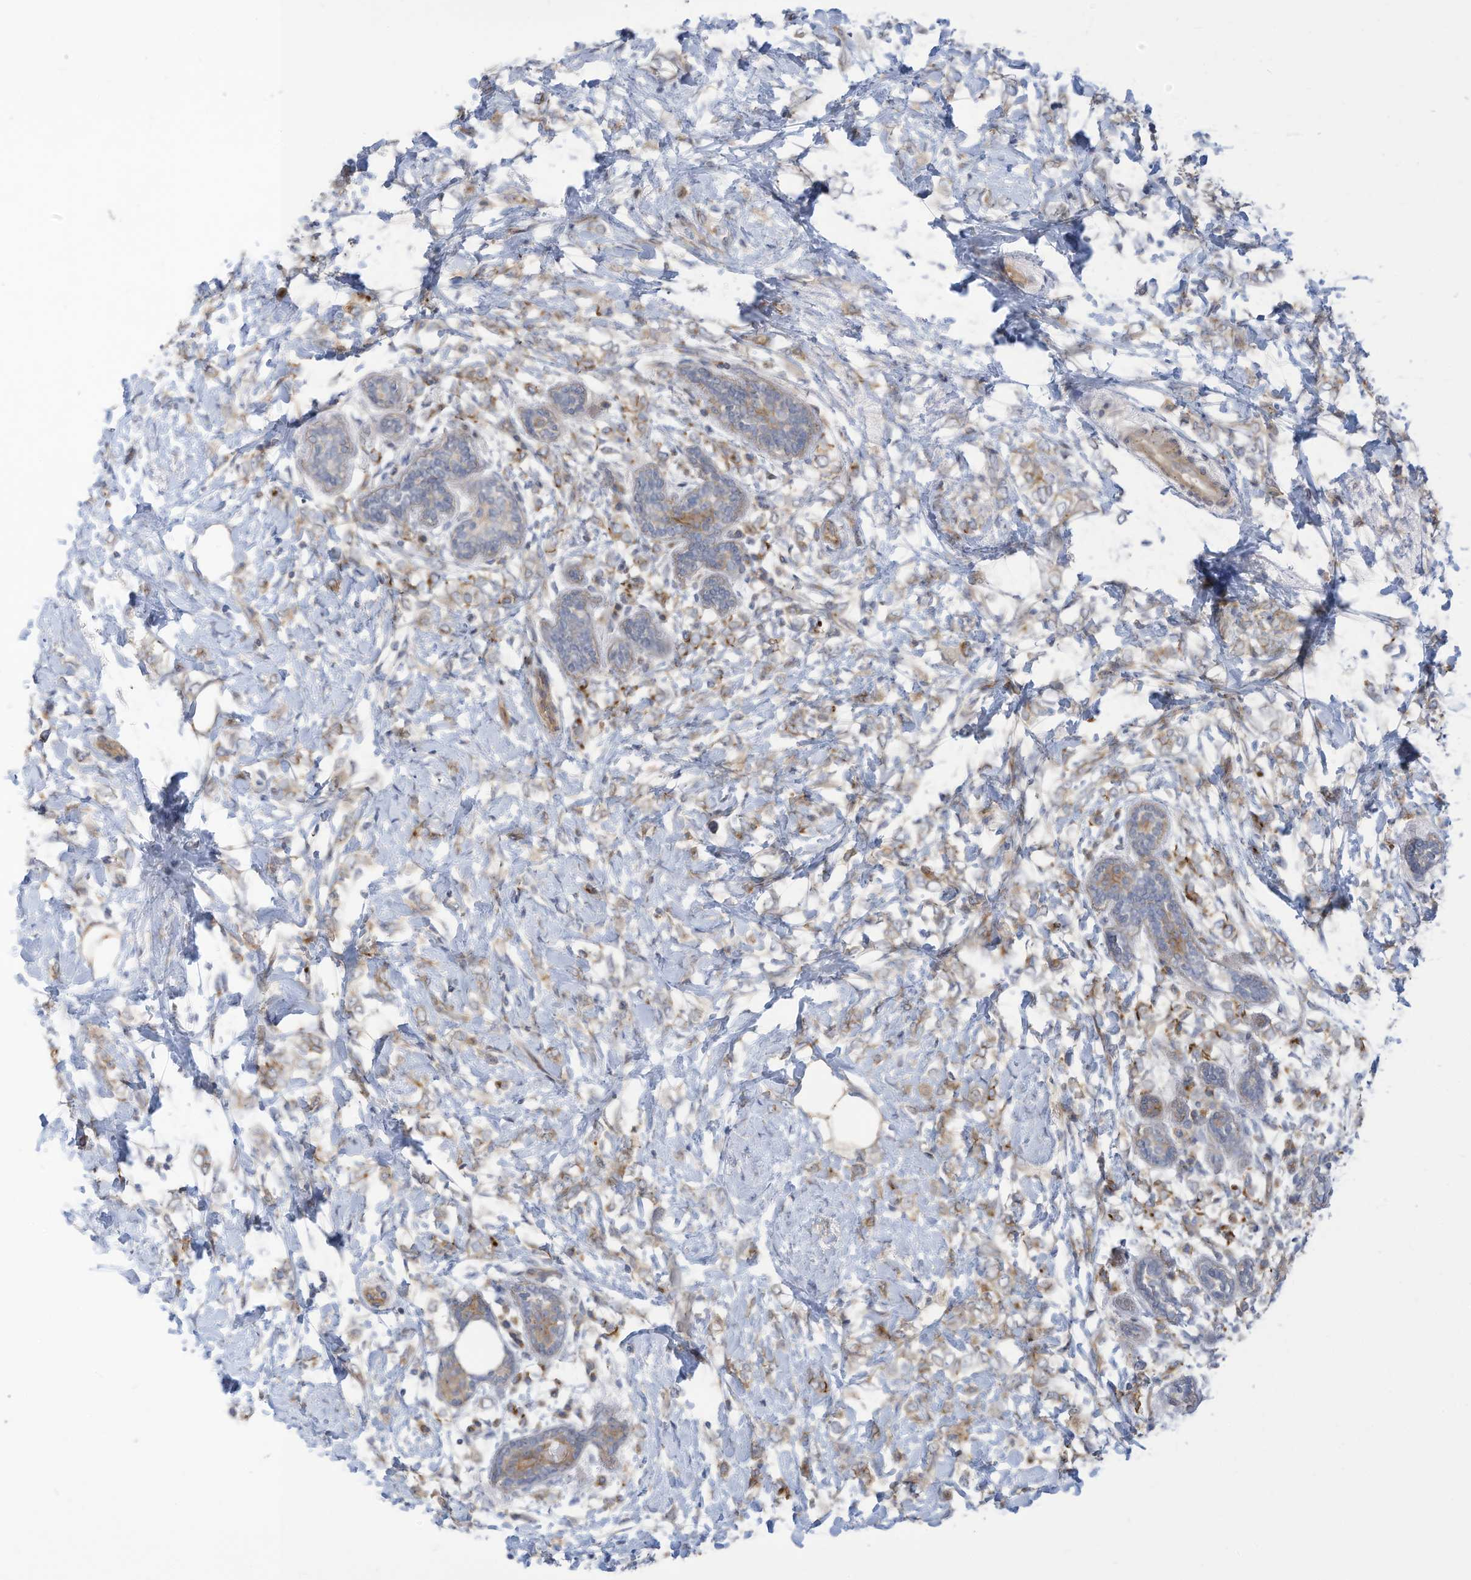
{"staining": {"intensity": "weak", "quantity": "<25%", "location": "cytoplasmic/membranous"}, "tissue": "breast cancer", "cell_type": "Tumor cells", "image_type": "cancer", "snomed": [{"axis": "morphology", "description": "Normal tissue, NOS"}, {"axis": "morphology", "description": "Lobular carcinoma"}, {"axis": "topography", "description": "Breast"}], "caption": "Photomicrograph shows no significant protein staining in tumor cells of lobular carcinoma (breast).", "gene": "ADAT2", "patient": {"sex": "female", "age": 47}}